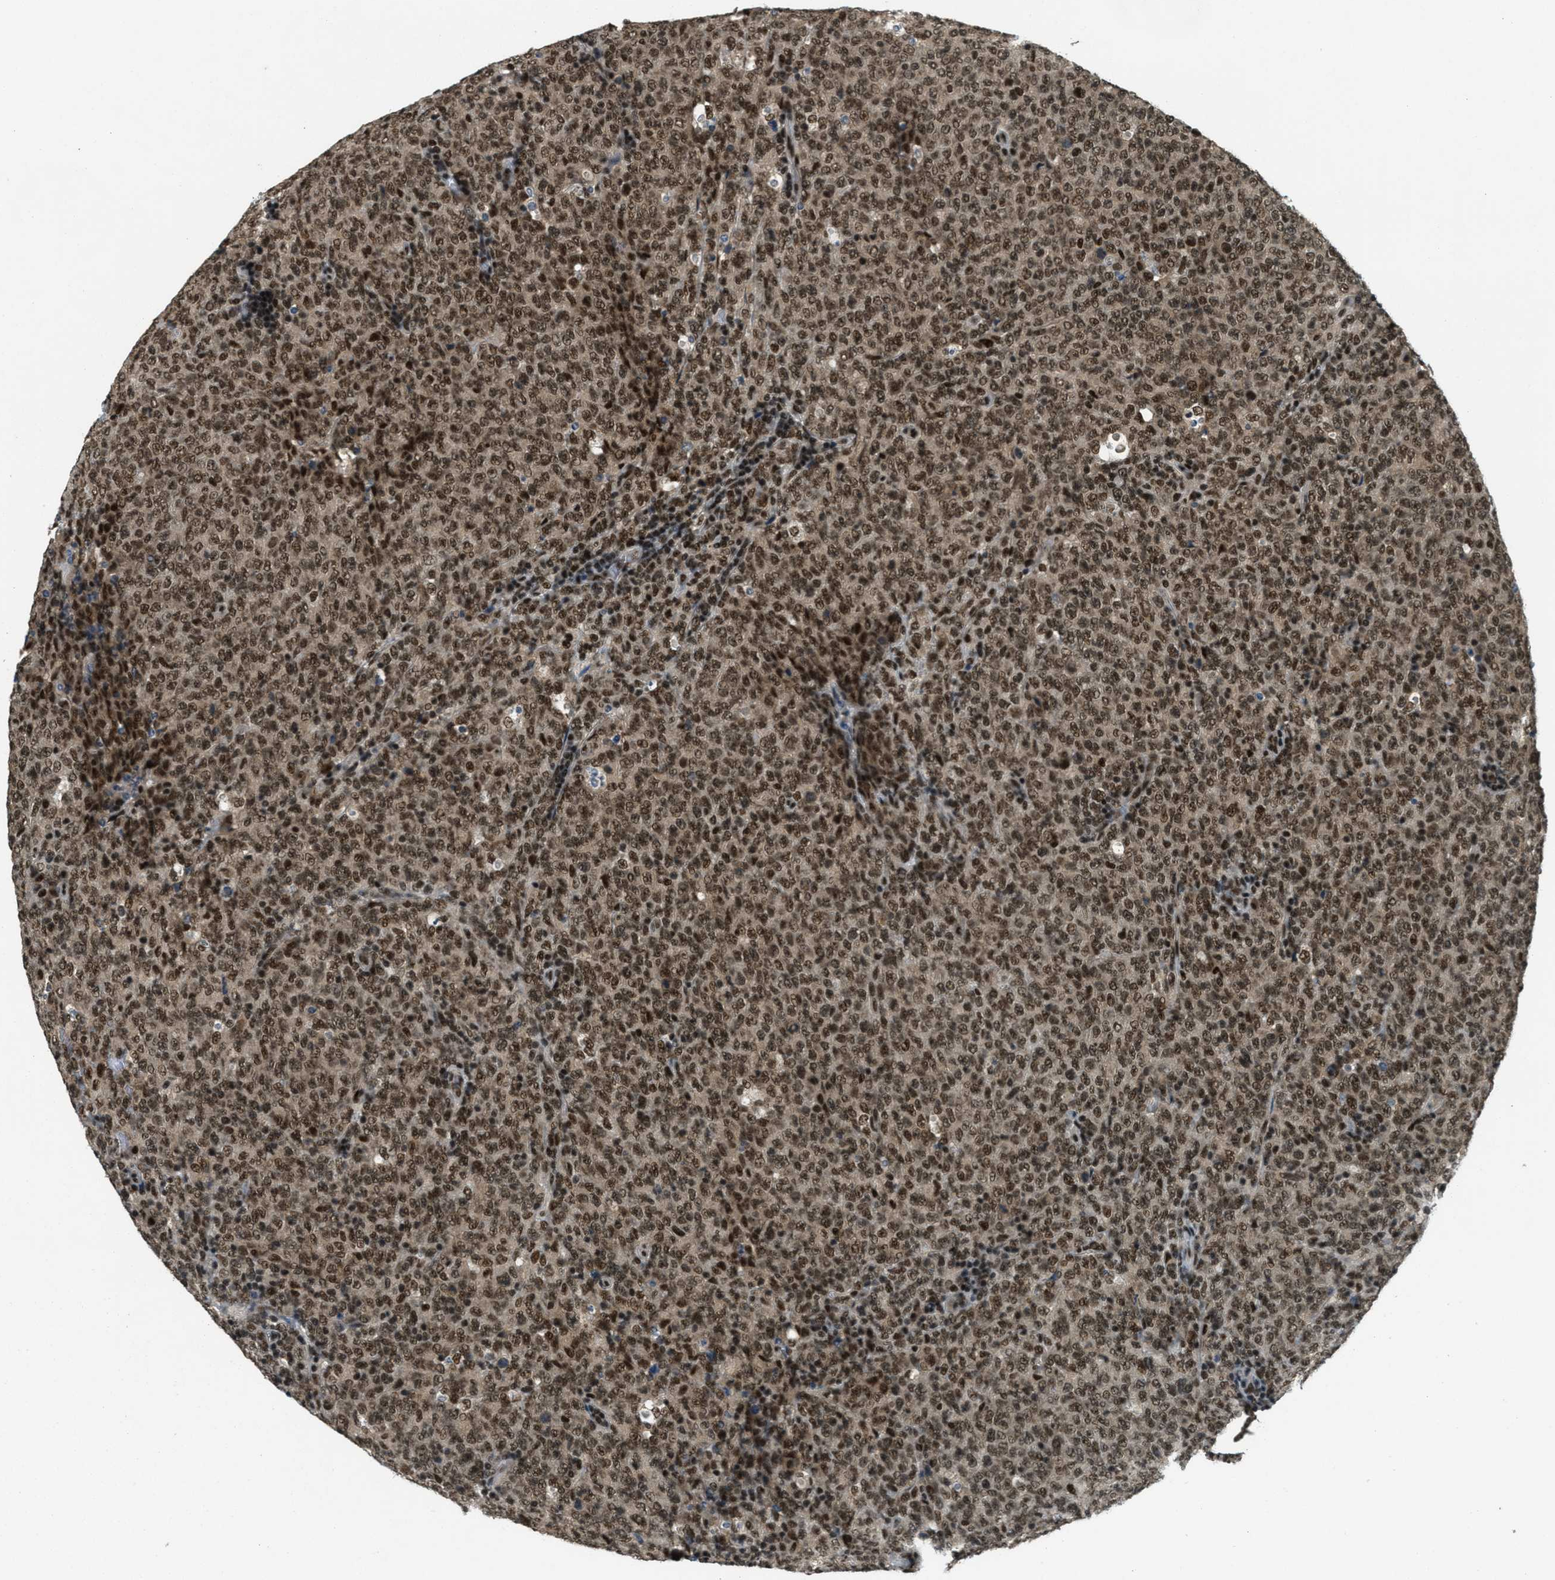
{"staining": {"intensity": "strong", "quantity": ">75%", "location": "nuclear"}, "tissue": "lymphoma", "cell_type": "Tumor cells", "image_type": "cancer", "snomed": [{"axis": "morphology", "description": "Malignant lymphoma, non-Hodgkin's type, High grade"}, {"axis": "topography", "description": "Tonsil"}], "caption": "Immunohistochemistry (IHC) of human lymphoma displays high levels of strong nuclear staining in about >75% of tumor cells.", "gene": "ZNF148", "patient": {"sex": "female", "age": 36}}